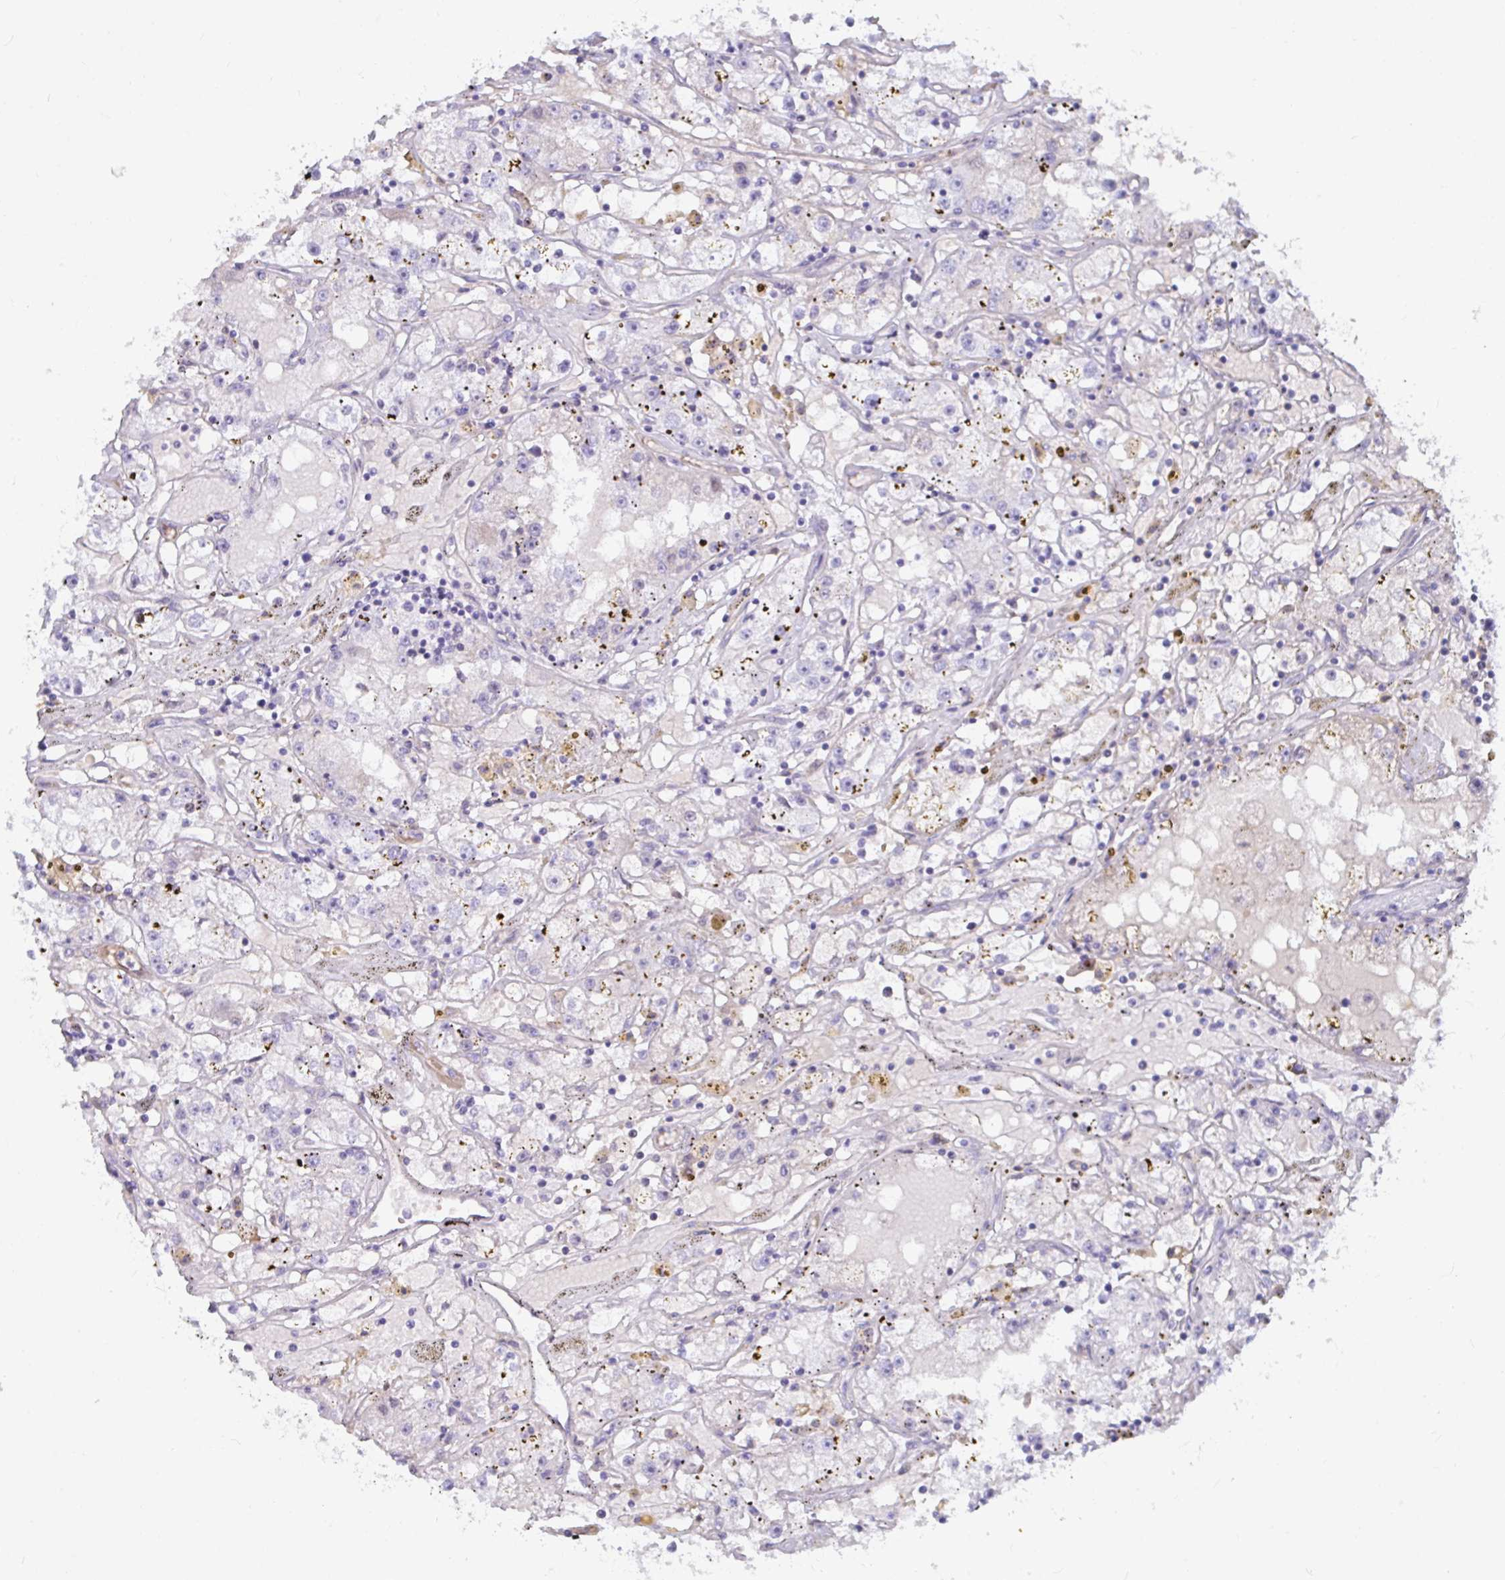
{"staining": {"intensity": "negative", "quantity": "none", "location": "none"}, "tissue": "renal cancer", "cell_type": "Tumor cells", "image_type": "cancer", "snomed": [{"axis": "morphology", "description": "Adenocarcinoma, NOS"}, {"axis": "topography", "description": "Kidney"}], "caption": "IHC micrograph of neoplastic tissue: renal adenocarcinoma stained with DAB reveals no significant protein positivity in tumor cells.", "gene": "NPY", "patient": {"sex": "male", "age": 56}}